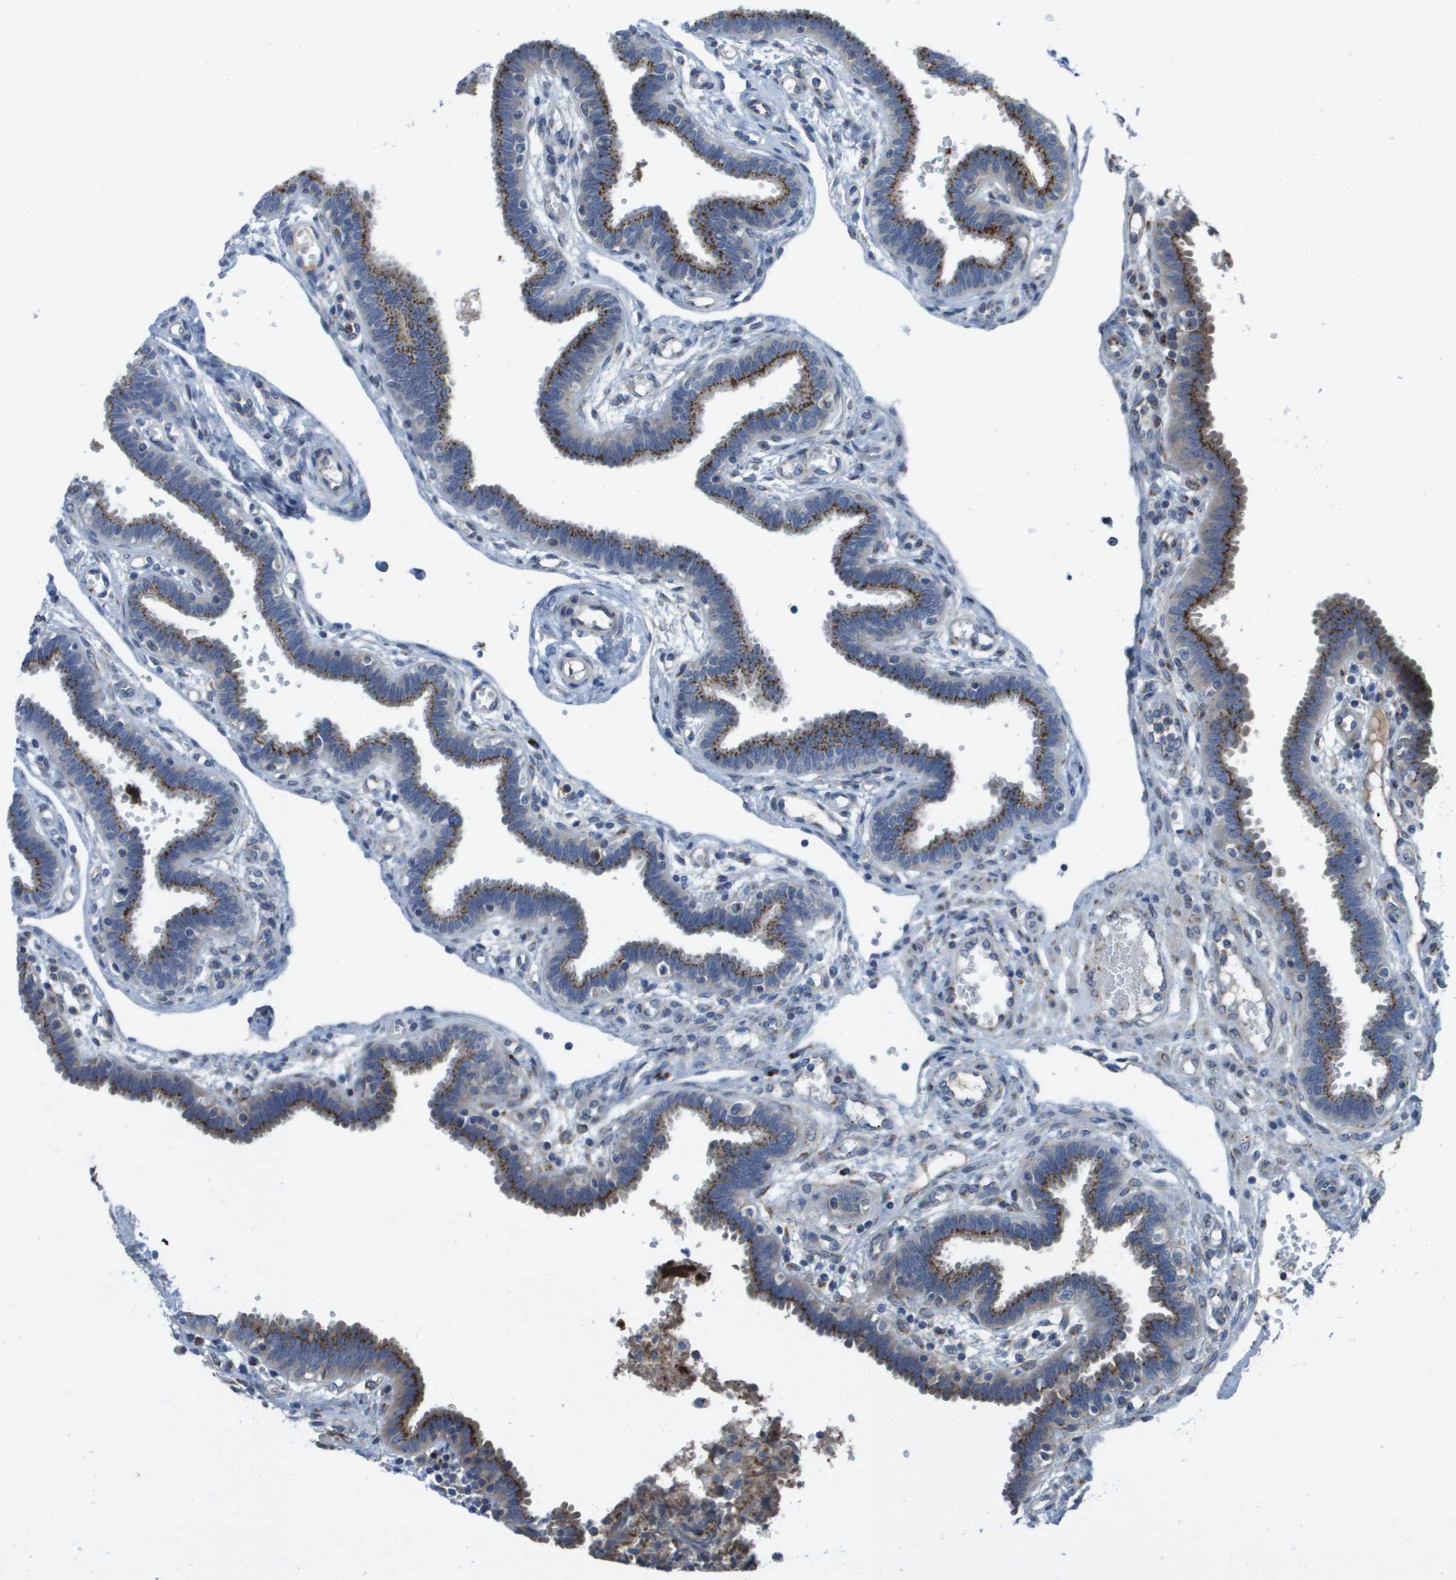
{"staining": {"intensity": "strong", "quantity": ">75%", "location": "cytoplasmic/membranous"}, "tissue": "fallopian tube", "cell_type": "Glandular cells", "image_type": "normal", "snomed": [{"axis": "morphology", "description": "Normal tissue, NOS"}, {"axis": "topography", "description": "Fallopian tube"}, {"axis": "topography", "description": "Placenta"}], "caption": "Normal fallopian tube exhibits strong cytoplasmic/membranous positivity in about >75% of glandular cells, visualized by immunohistochemistry. The staining was performed using DAB (3,3'-diaminobenzidine) to visualize the protein expression in brown, while the nuclei were stained in blue with hematoxylin (Magnification: 20x).", "gene": "QSOX2", "patient": {"sex": "female", "age": 32}}